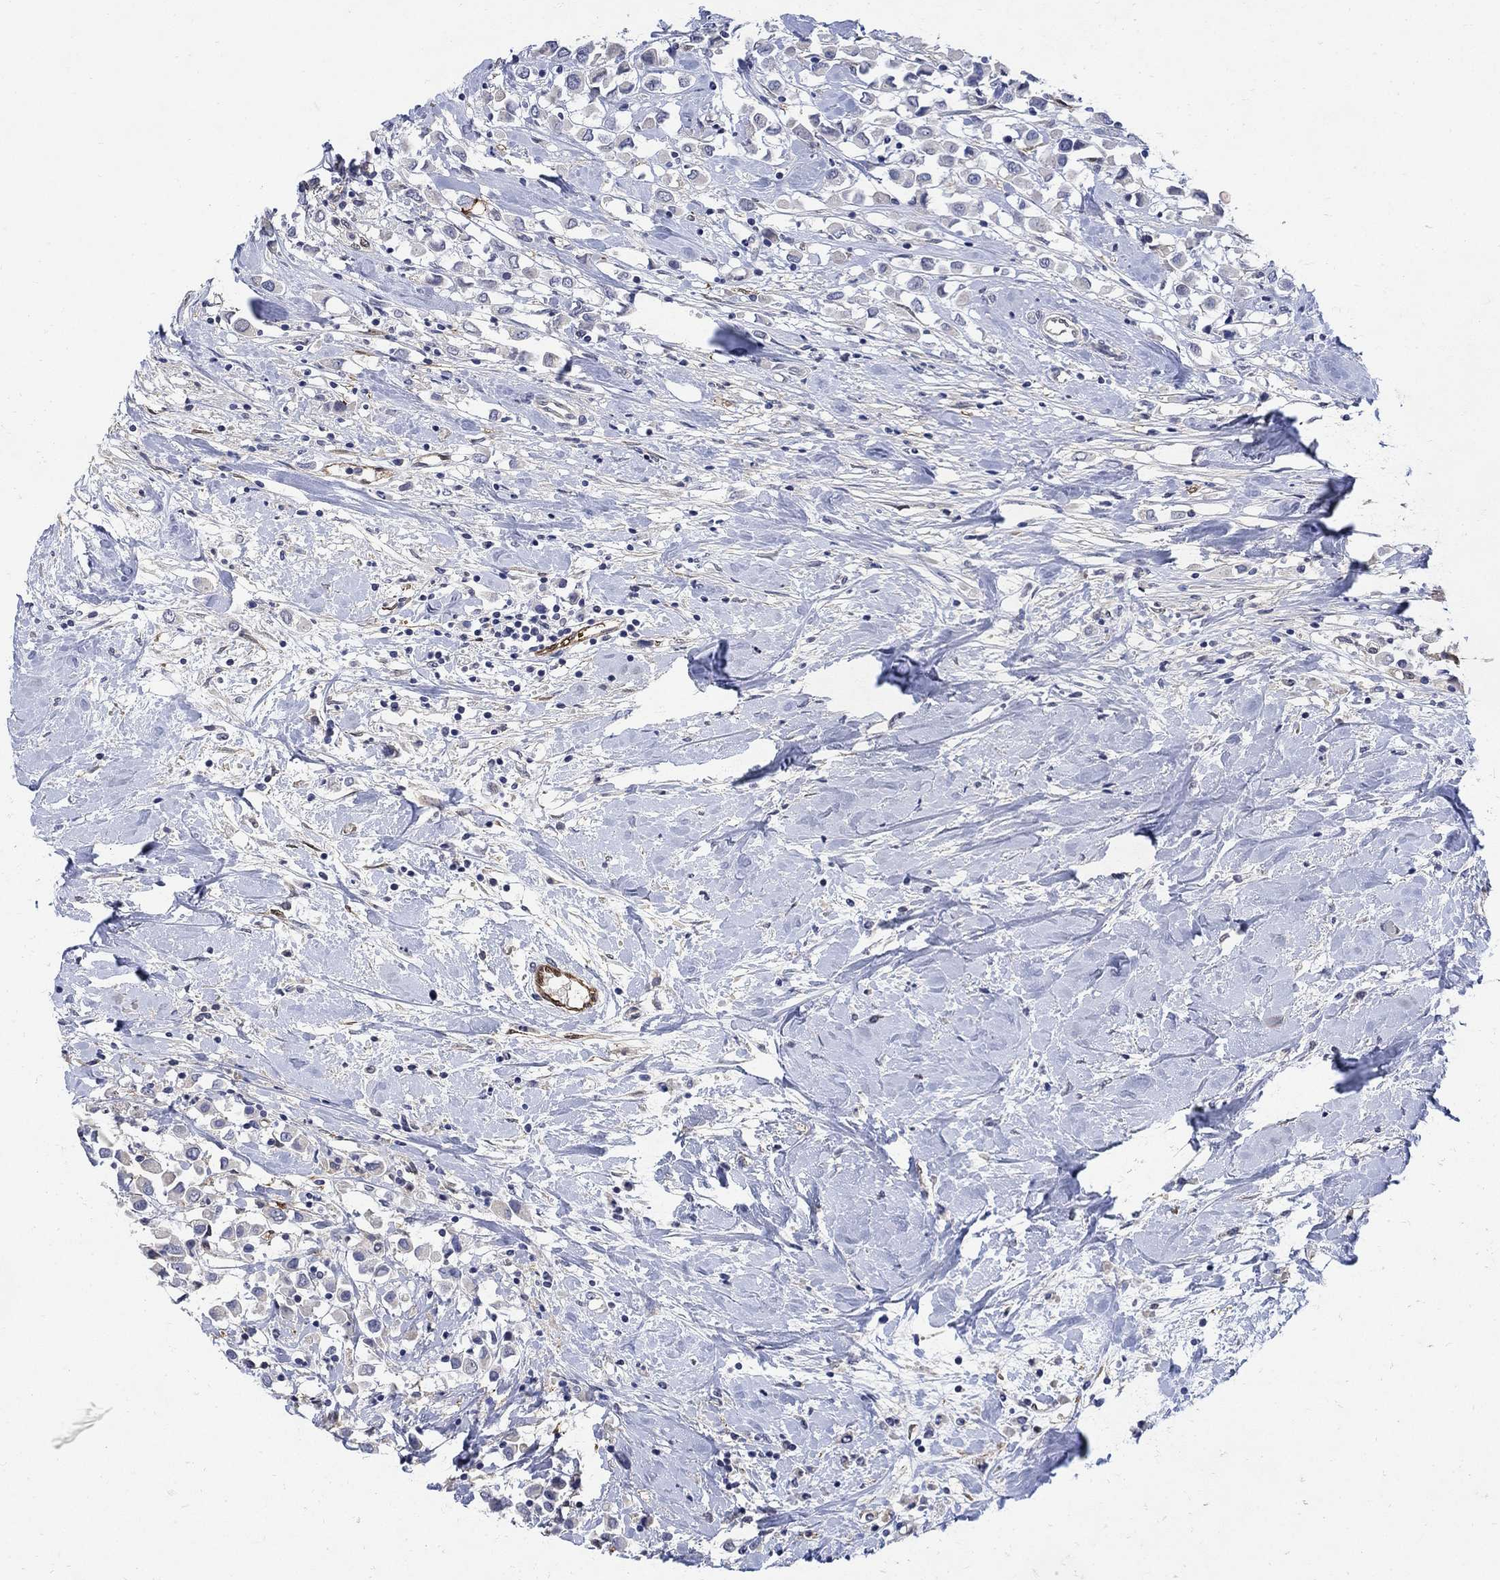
{"staining": {"intensity": "negative", "quantity": "none", "location": "none"}, "tissue": "breast cancer", "cell_type": "Tumor cells", "image_type": "cancer", "snomed": [{"axis": "morphology", "description": "Duct carcinoma"}, {"axis": "topography", "description": "Breast"}], "caption": "The histopathology image shows no significant expression in tumor cells of breast infiltrating ductal carcinoma. The staining is performed using DAB (3,3'-diaminobenzidine) brown chromogen with nuclei counter-stained in using hematoxylin.", "gene": "TGM2", "patient": {"sex": "female", "age": 61}}